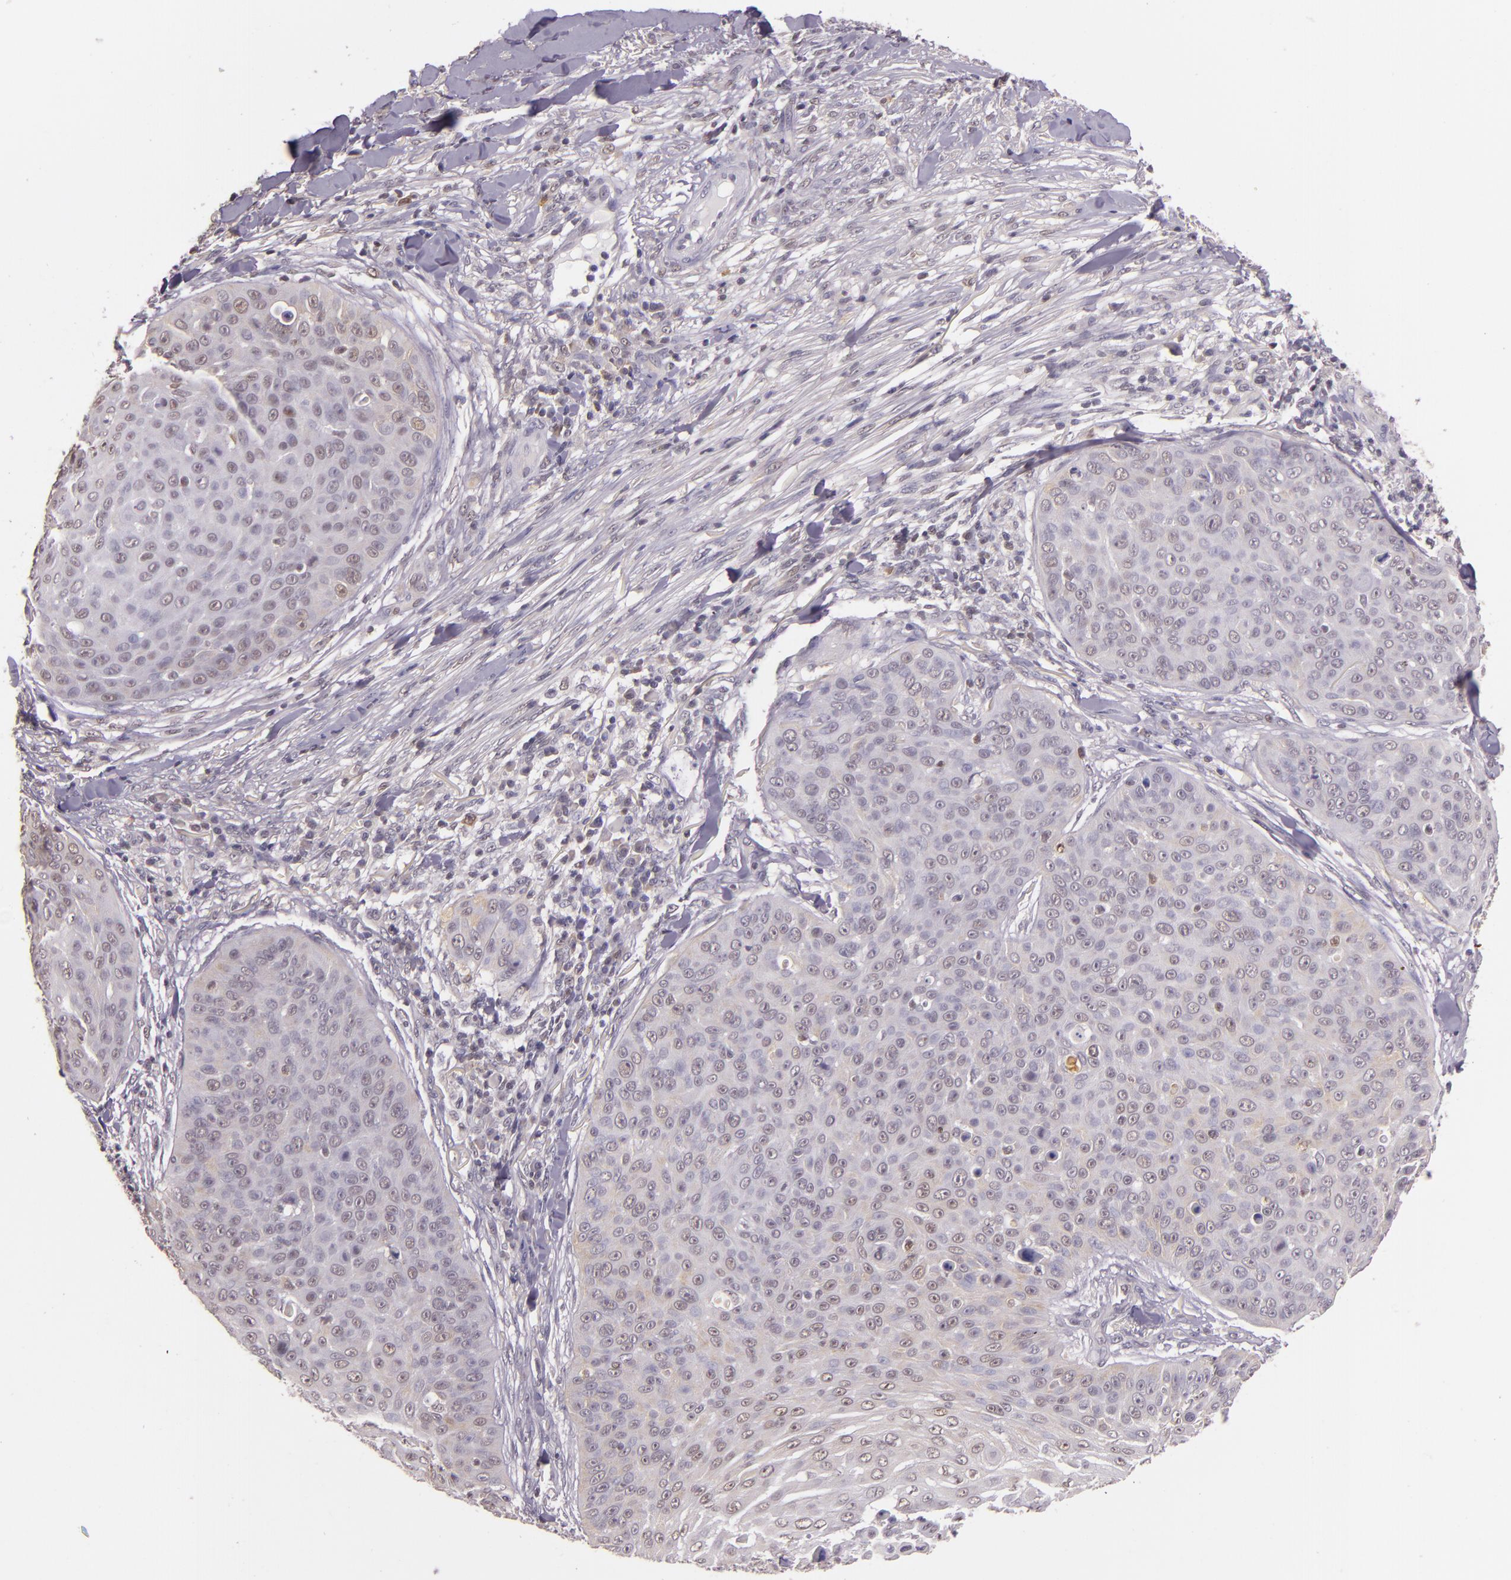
{"staining": {"intensity": "weak", "quantity": "25%-75%", "location": "cytoplasmic/membranous,nuclear"}, "tissue": "skin cancer", "cell_type": "Tumor cells", "image_type": "cancer", "snomed": [{"axis": "morphology", "description": "Squamous cell carcinoma, NOS"}, {"axis": "topography", "description": "Skin"}], "caption": "Skin squamous cell carcinoma stained with a protein marker reveals weak staining in tumor cells.", "gene": "HSPA8", "patient": {"sex": "male", "age": 82}}